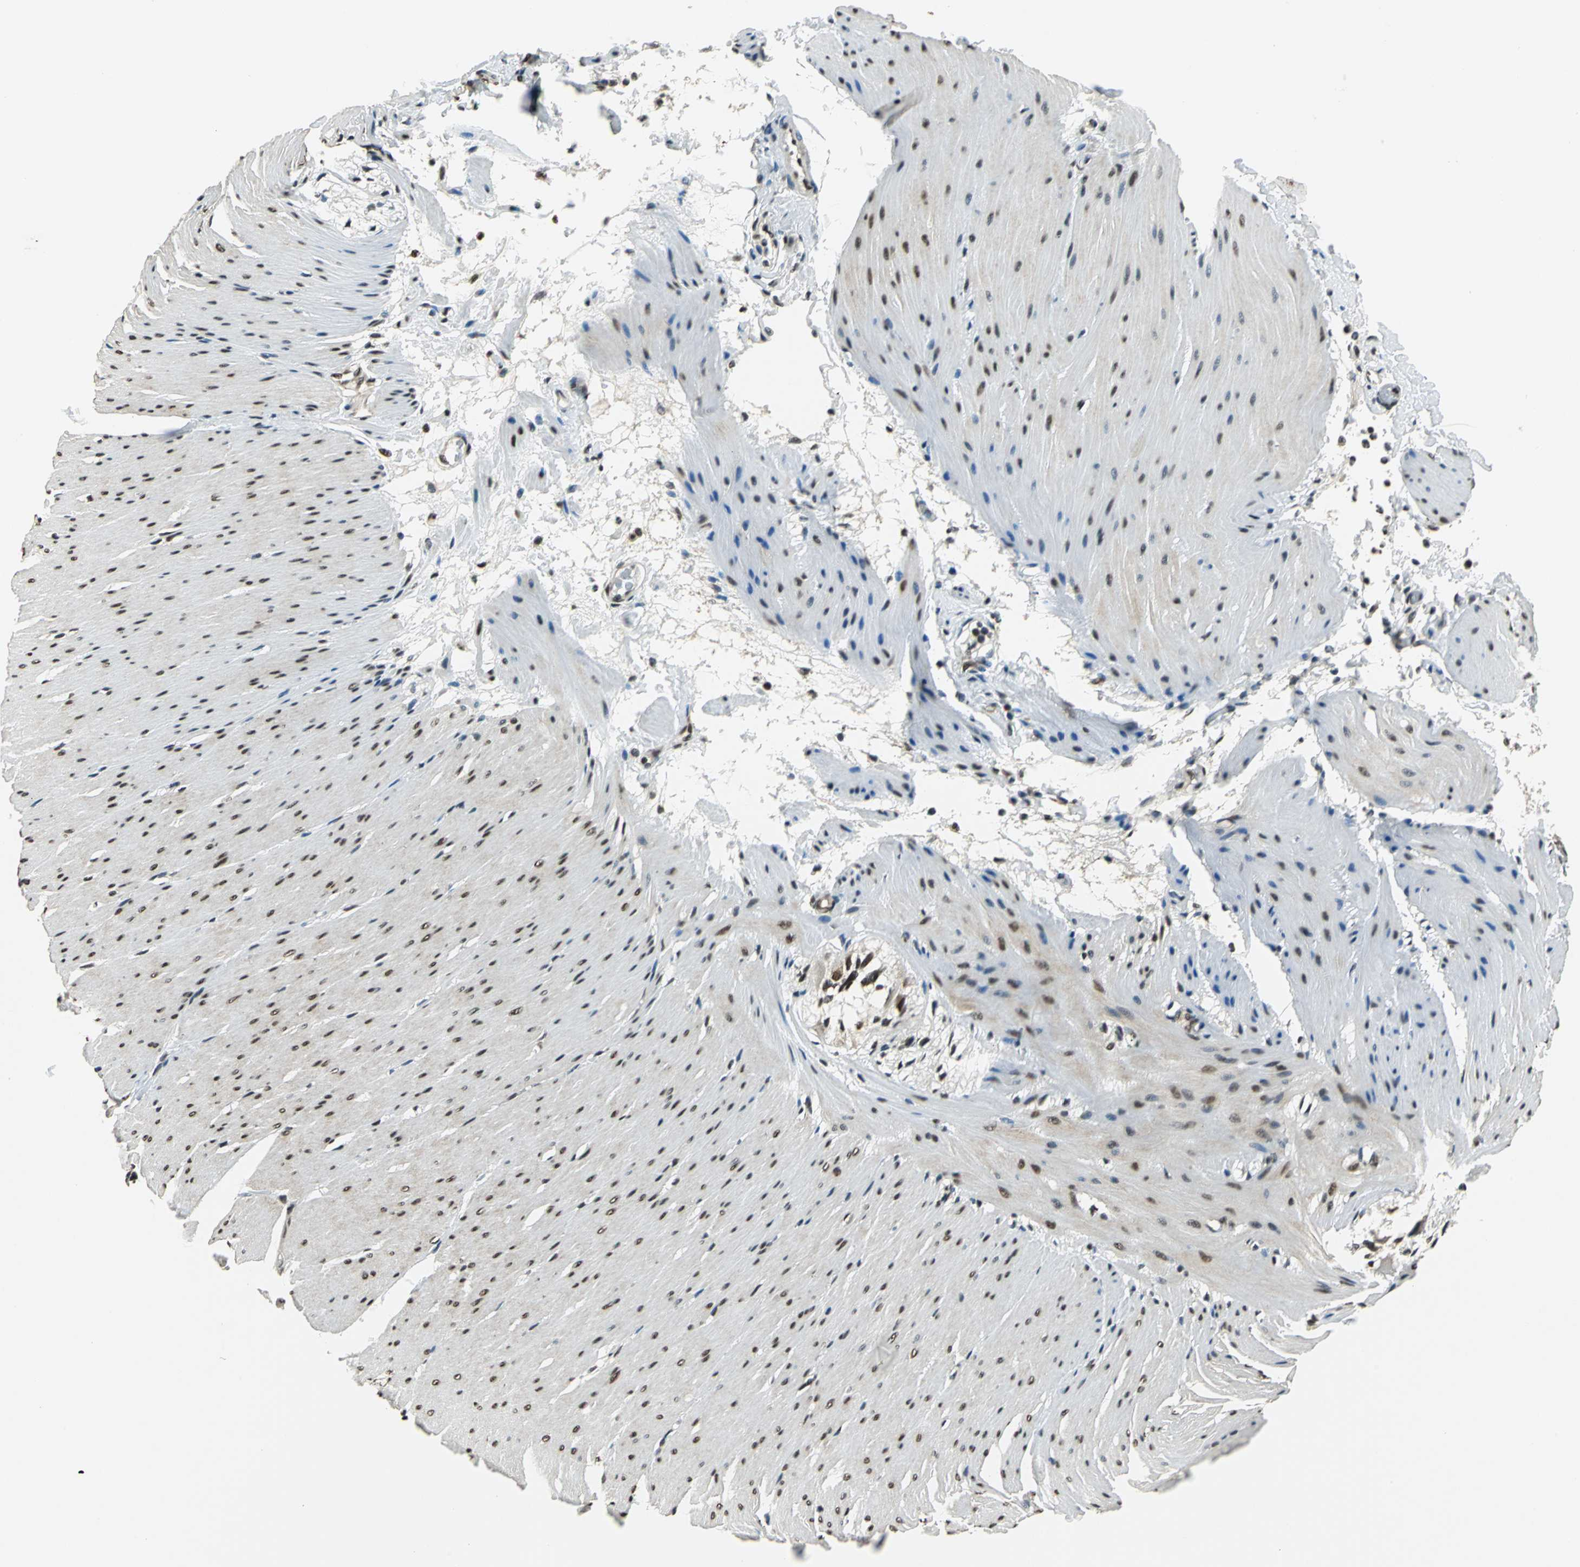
{"staining": {"intensity": "moderate", "quantity": "25%-75%", "location": "nuclear"}, "tissue": "smooth muscle", "cell_type": "Smooth muscle cells", "image_type": "normal", "snomed": [{"axis": "morphology", "description": "Normal tissue, NOS"}, {"axis": "topography", "description": "Smooth muscle"}, {"axis": "topography", "description": "Colon"}], "caption": "Immunohistochemical staining of normal smooth muscle demonstrates medium levels of moderate nuclear staining in approximately 25%-75% of smooth muscle cells.", "gene": "RBM14", "patient": {"sex": "male", "age": 67}}